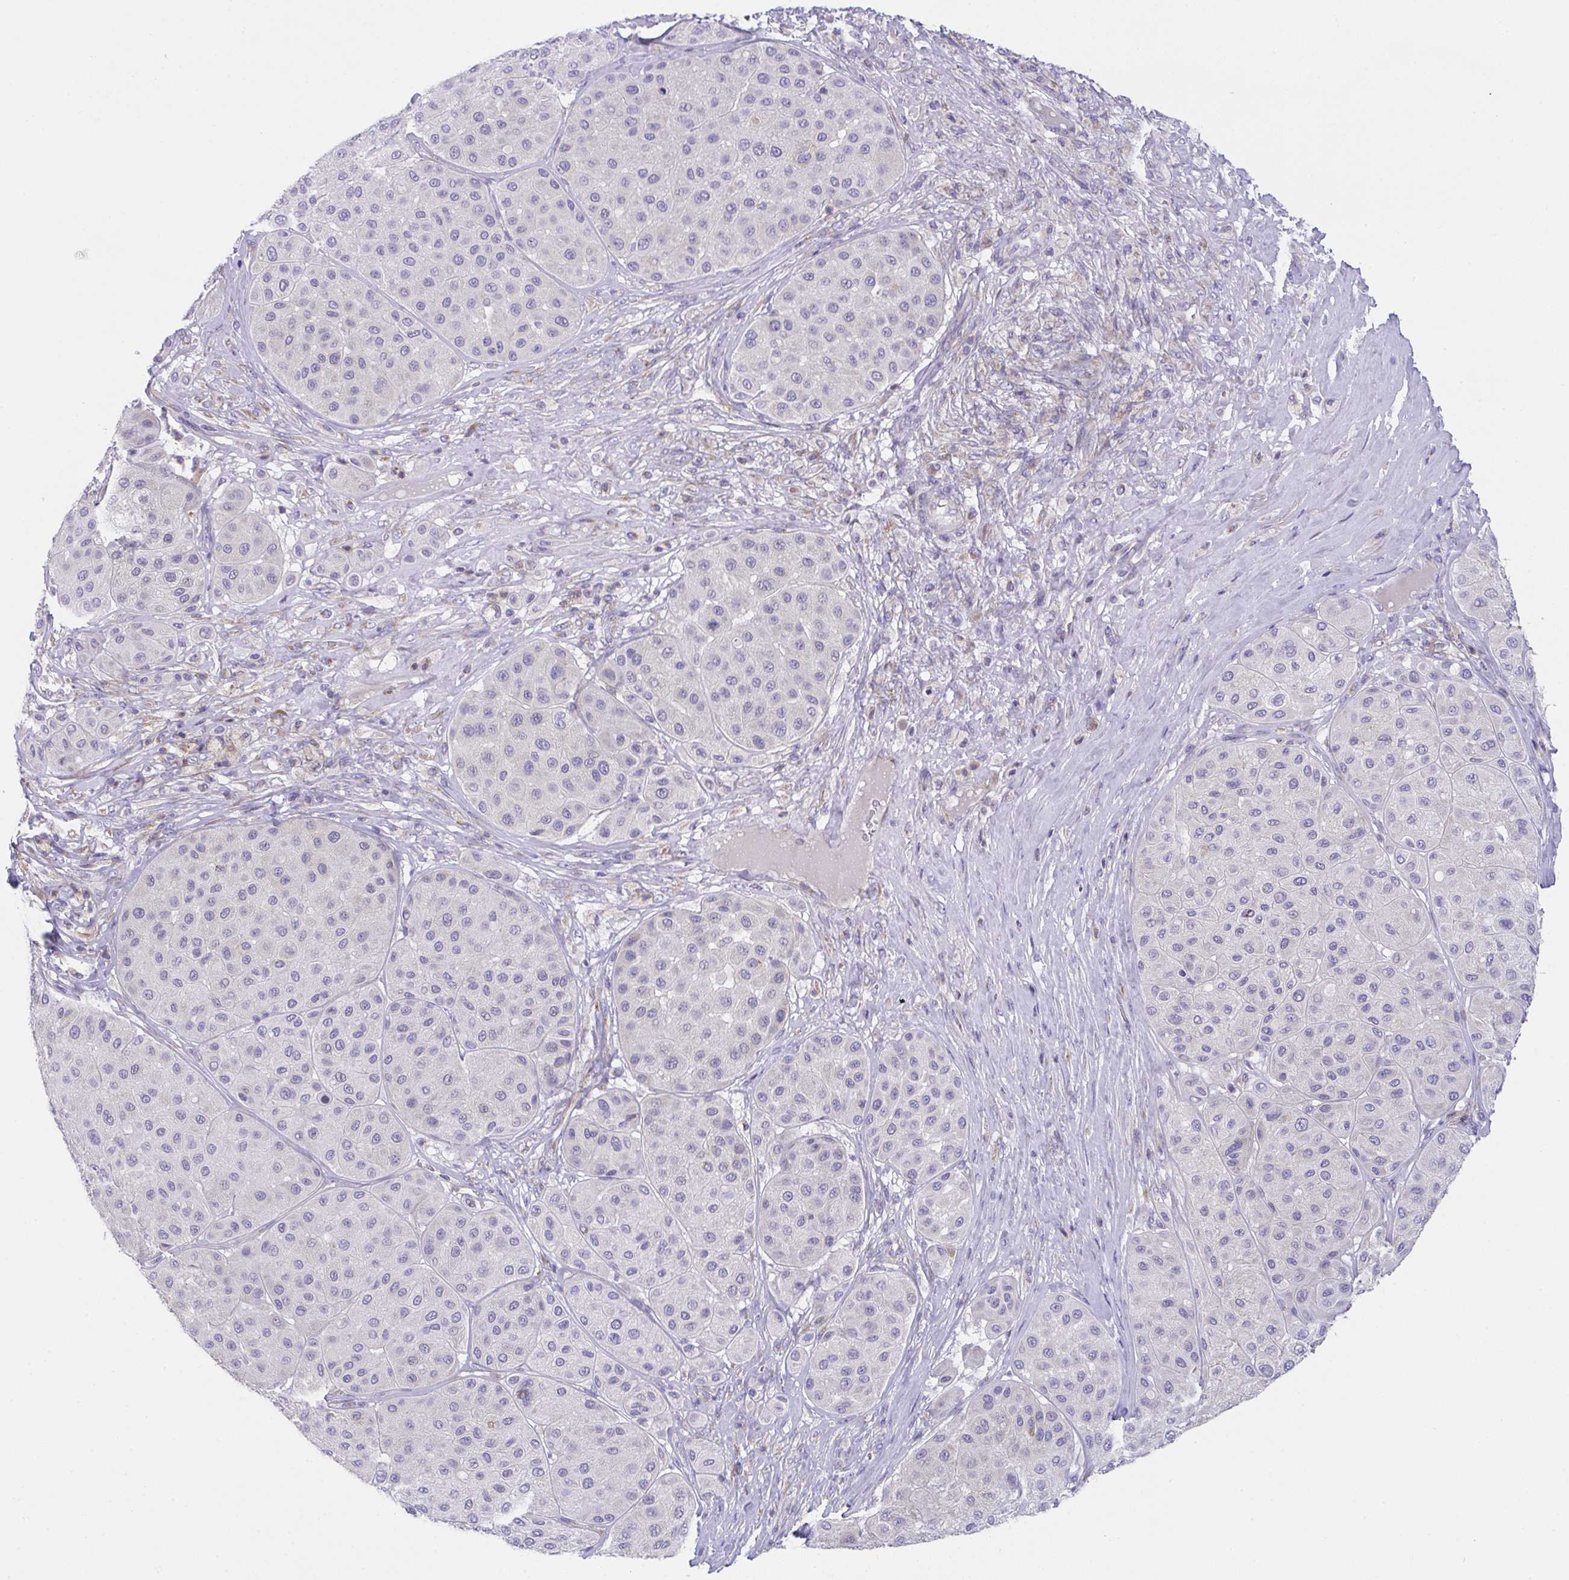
{"staining": {"intensity": "negative", "quantity": "none", "location": "none"}, "tissue": "melanoma", "cell_type": "Tumor cells", "image_type": "cancer", "snomed": [{"axis": "morphology", "description": "Malignant melanoma, Metastatic site"}, {"axis": "topography", "description": "Smooth muscle"}], "caption": "Immunohistochemistry histopathology image of neoplastic tissue: human melanoma stained with DAB (3,3'-diaminobenzidine) exhibits no significant protein positivity in tumor cells.", "gene": "MIA3", "patient": {"sex": "male", "age": 41}}